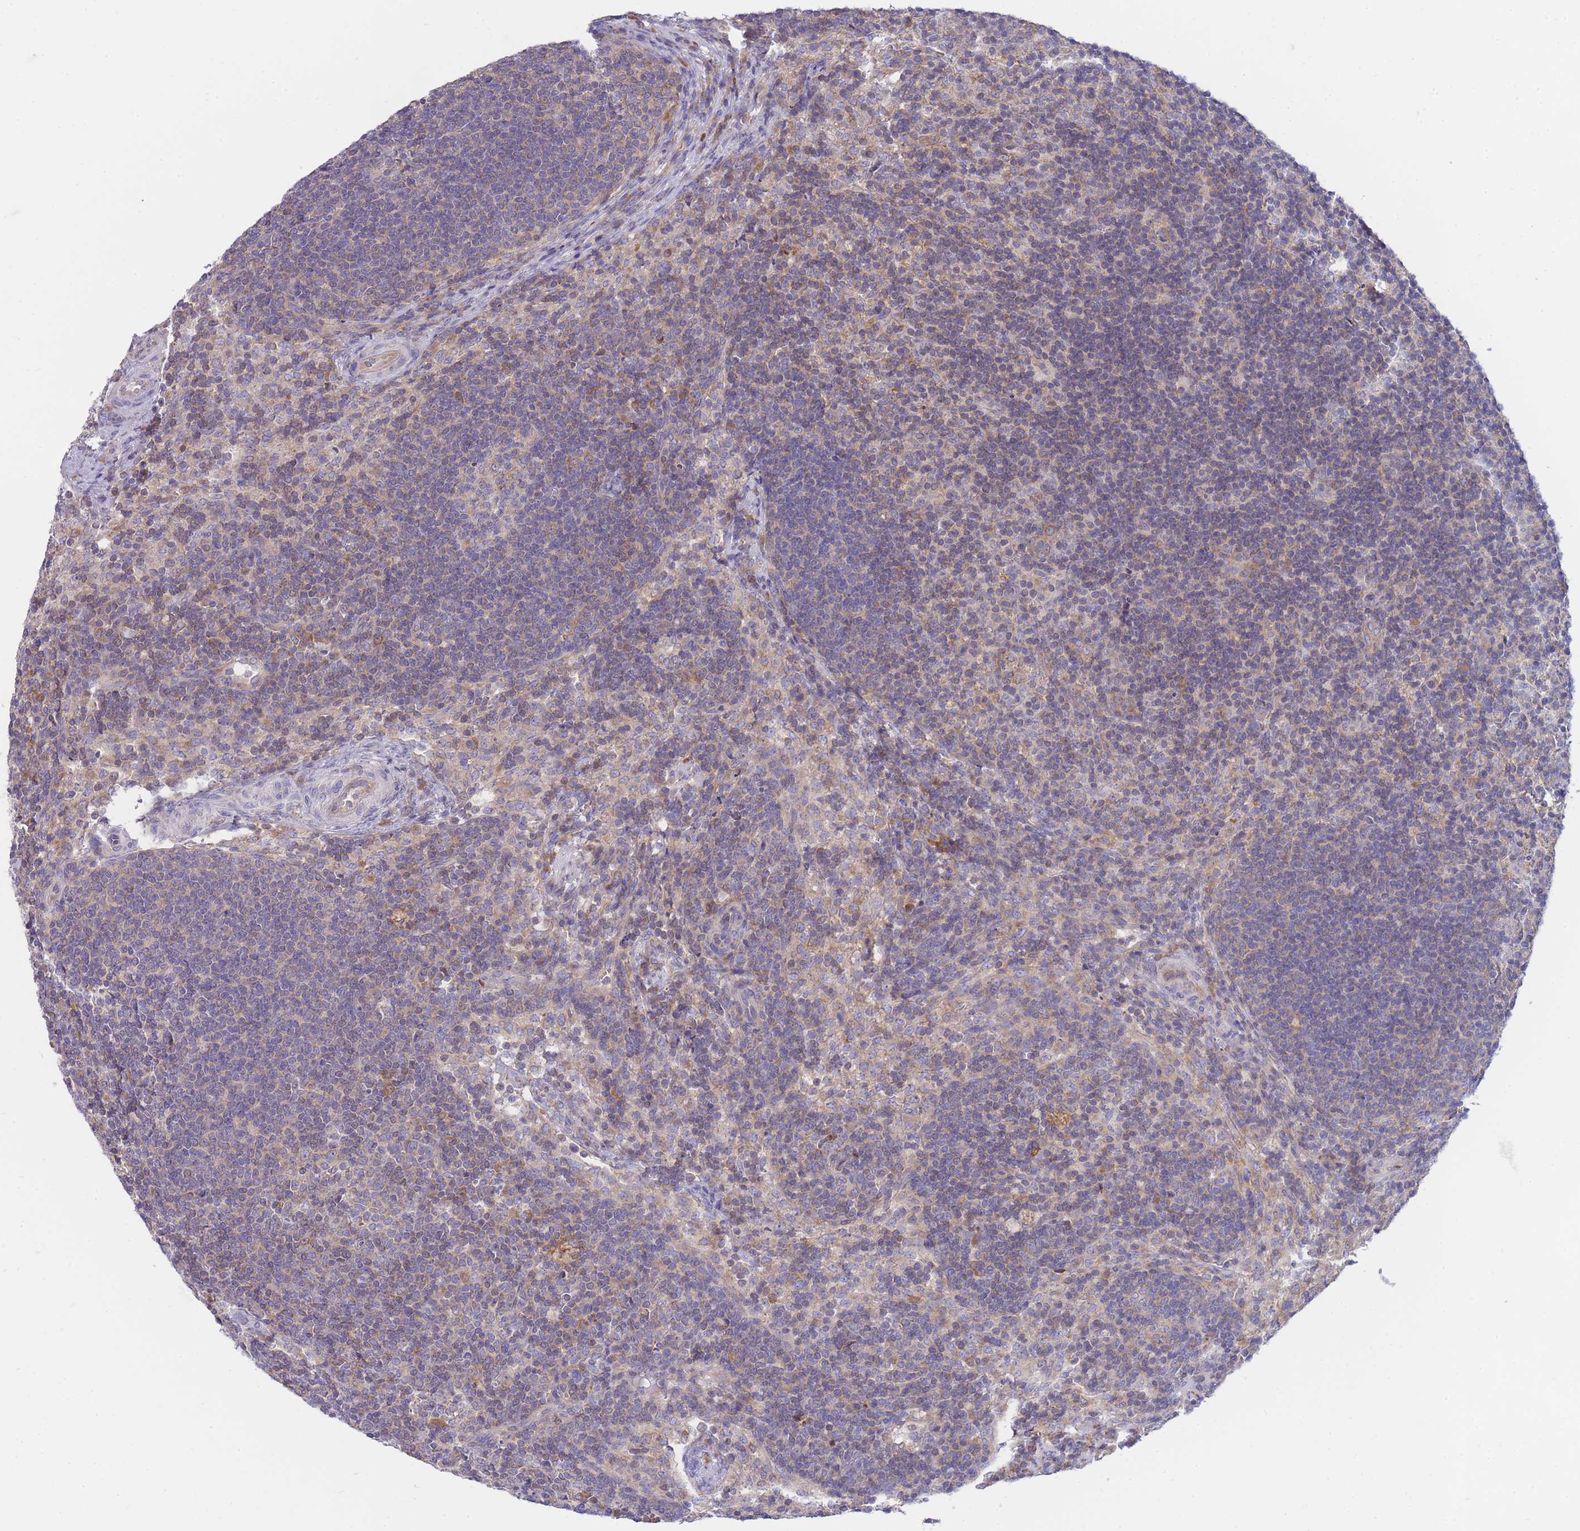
{"staining": {"intensity": "negative", "quantity": "none", "location": "none"}, "tissue": "lymph node", "cell_type": "Germinal center cells", "image_type": "normal", "snomed": [{"axis": "morphology", "description": "Normal tissue, NOS"}, {"axis": "topography", "description": "Lymph node"}], "caption": "A high-resolution micrograph shows IHC staining of benign lymph node, which shows no significant positivity in germinal center cells.", "gene": "SH2B2", "patient": {"sex": "female", "age": 30}}